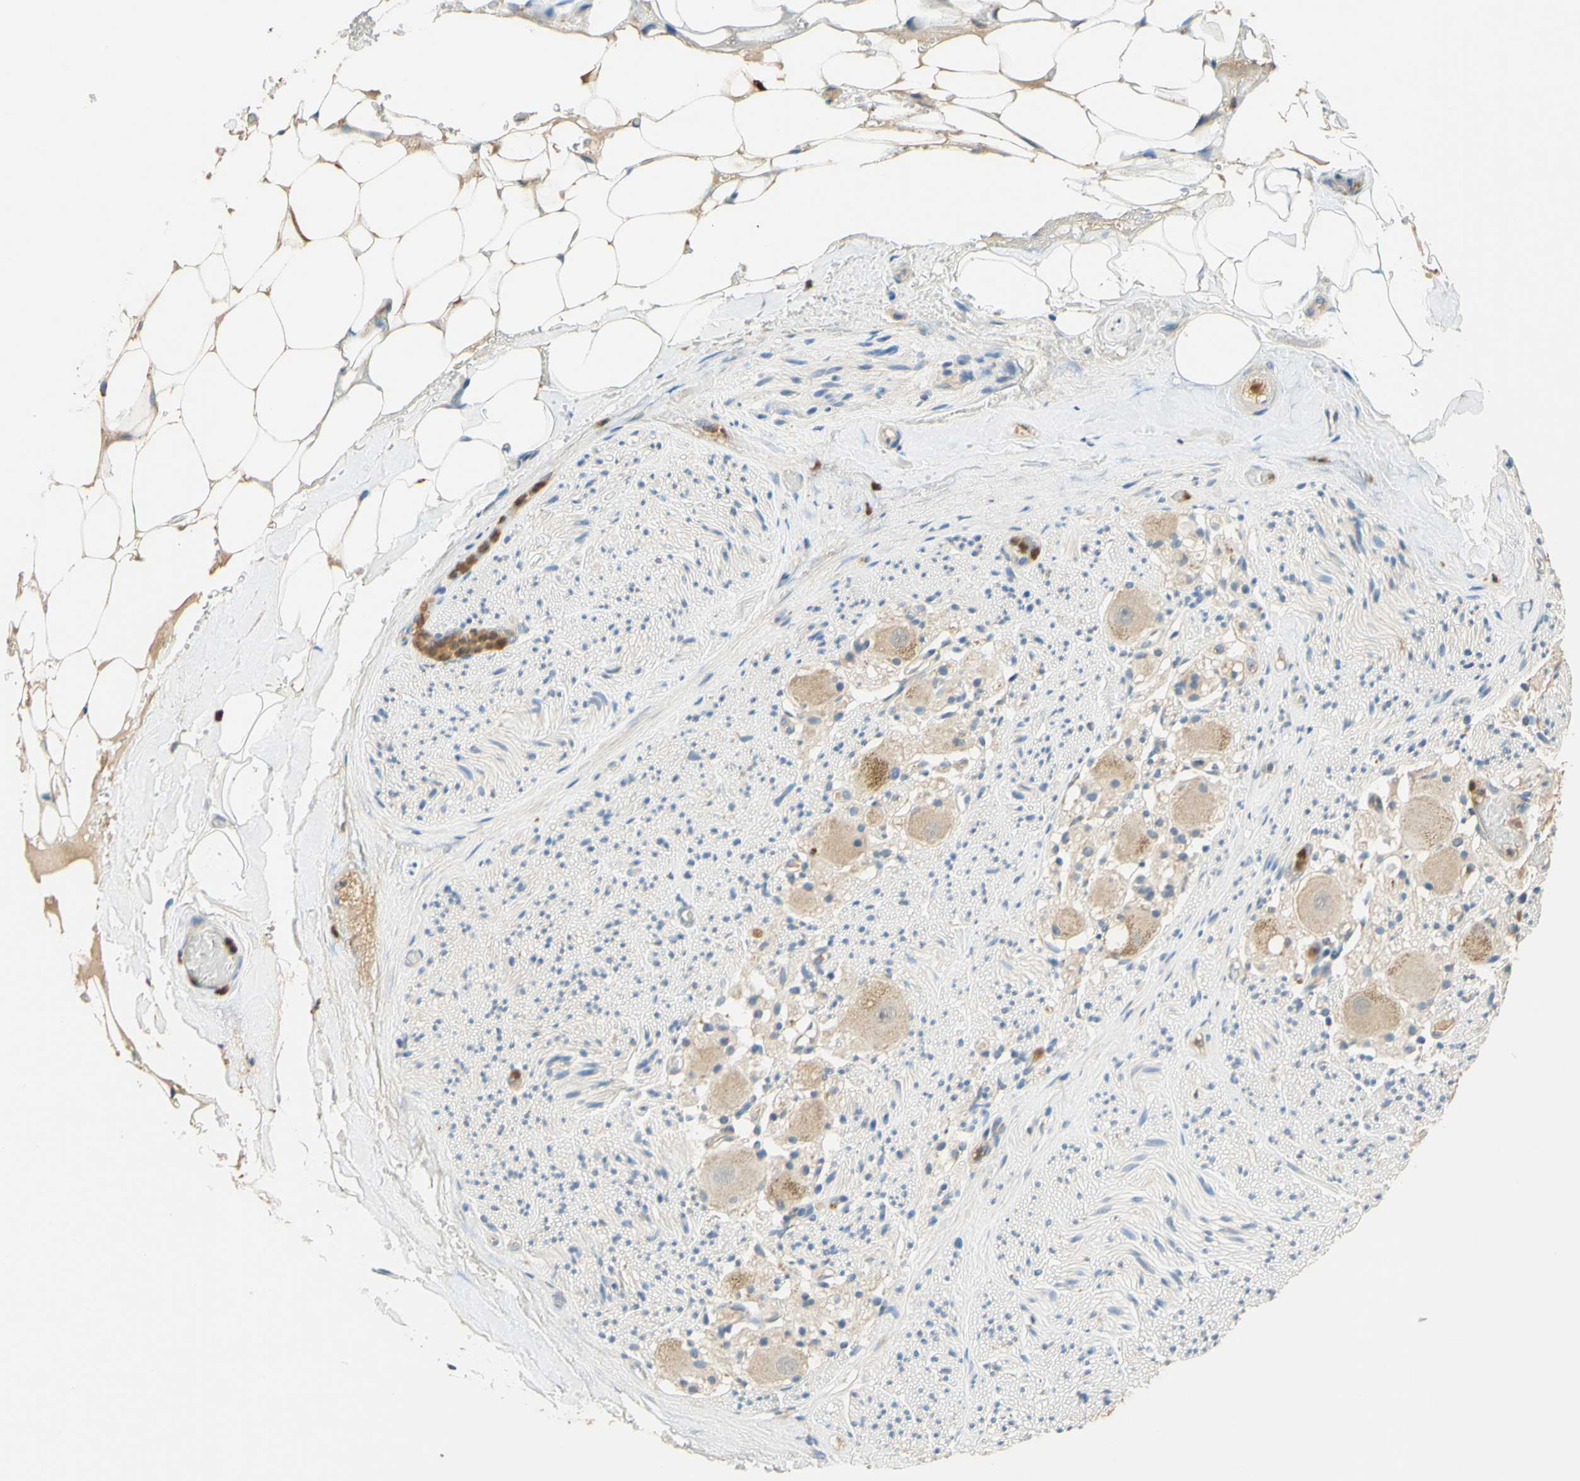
{"staining": {"intensity": "negative", "quantity": "none", "location": "none"}, "tissue": "adipose tissue", "cell_type": "Adipocytes", "image_type": "normal", "snomed": [{"axis": "morphology", "description": "Normal tissue, NOS"}, {"axis": "topography", "description": "Peripheral nerve tissue"}], "caption": "IHC histopathology image of benign adipose tissue: human adipose tissue stained with DAB (3,3'-diaminobenzidine) shows no significant protein positivity in adipocytes. (Stains: DAB immunohistochemistry with hematoxylin counter stain, Microscopy: brightfield microscopy at high magnification).", "gene": "ENTREP2", "patient": {"sex": "male", "age": 70}}